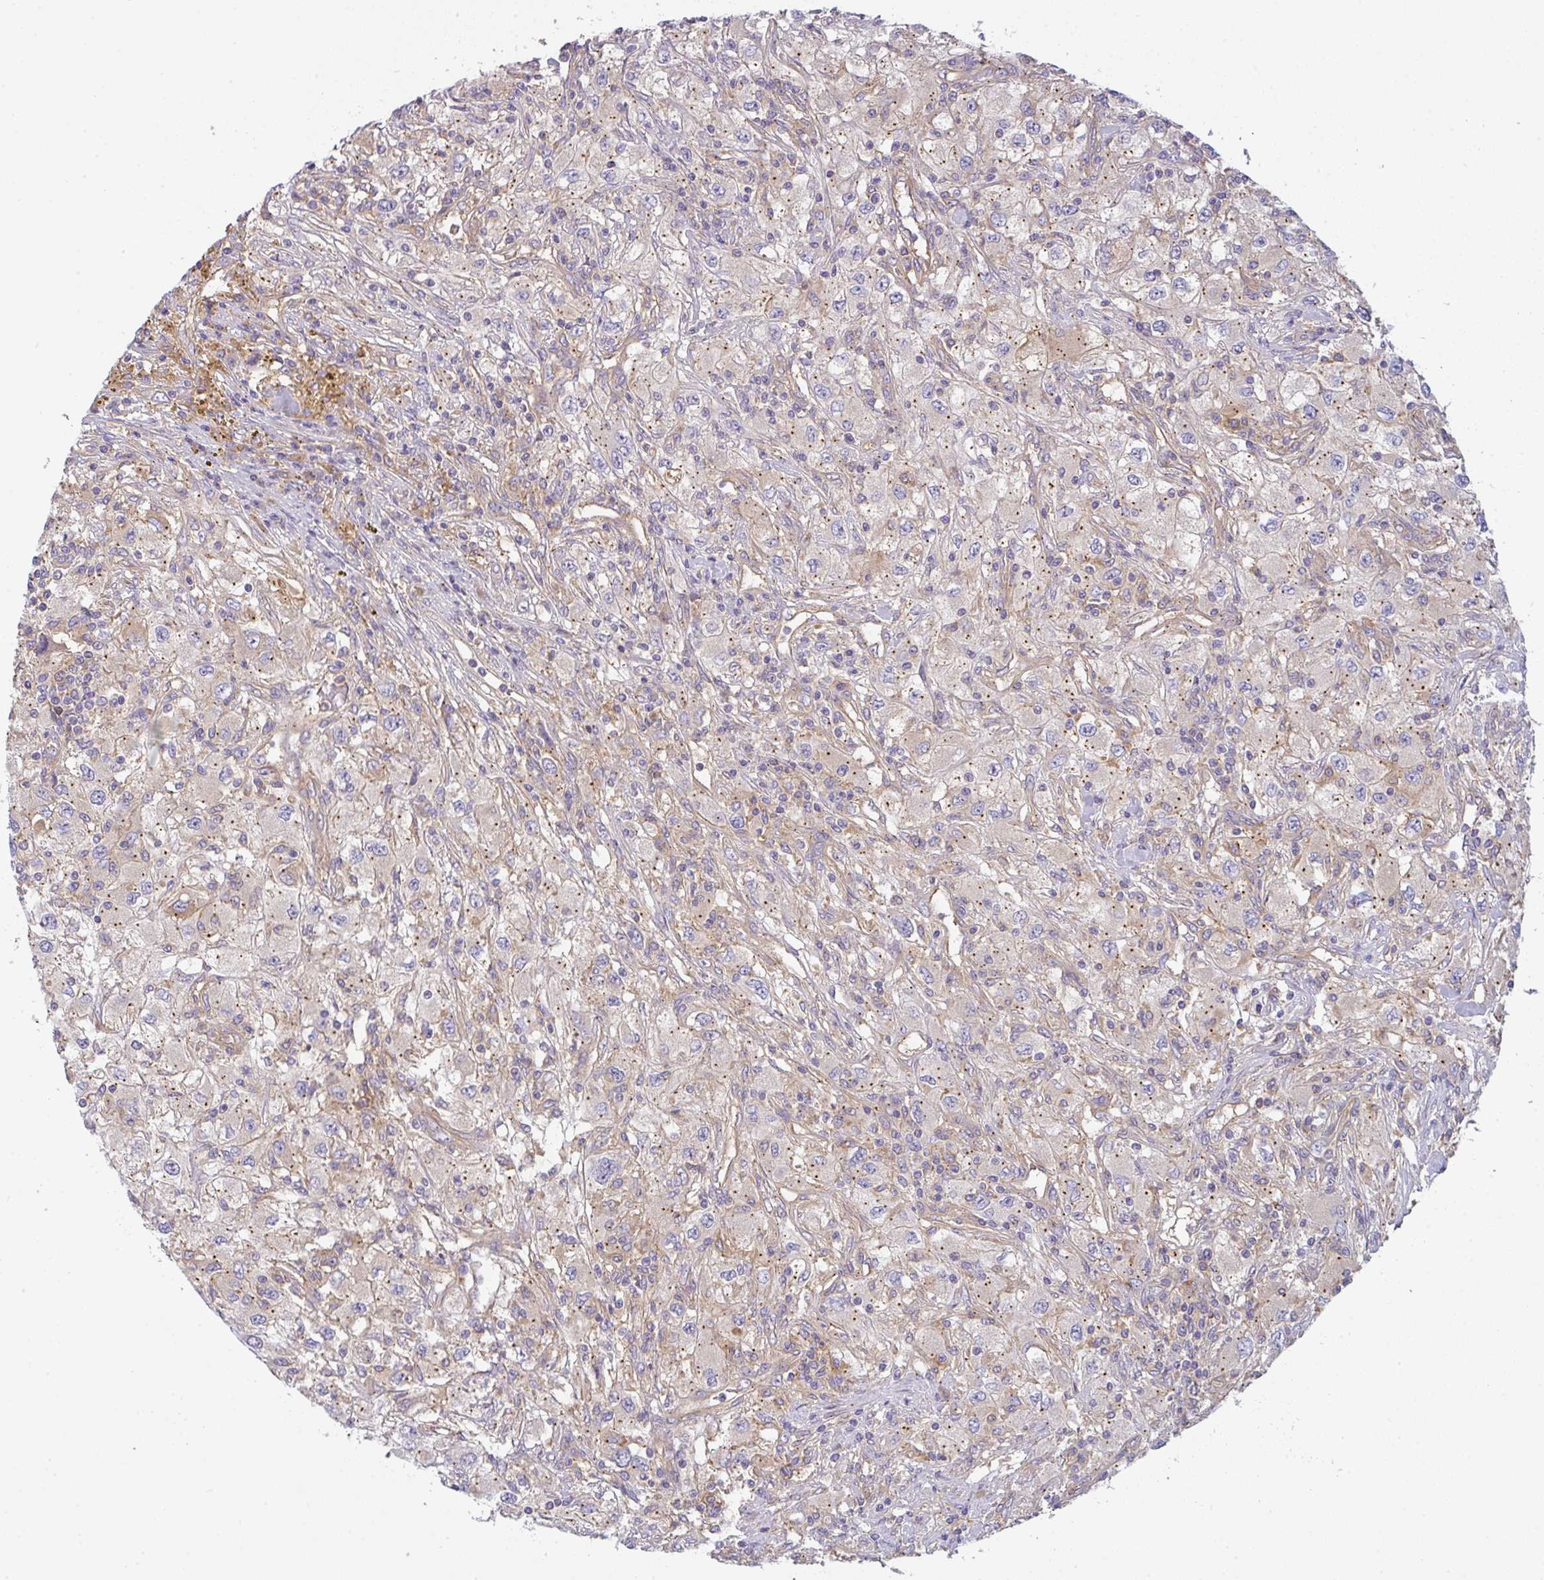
{"staining": {"intensity": "weak", "quantity": "25%-75%", "location": "cytoplasmic/membranous"}, "tissue": "renal cancer", "cell_type": "Tumor cells", "image_type": "cancer", "snomed": [{"axis": "morphology", "description": "Adenocarcinoma, NOS"}, {"axis": "topography", "description": "Kidney"}], "caption": "Renal adenocarcinoma was stained to show a protein in brown. There is low levels of weak cytoplasmic/membranous expression in approximately 25%-75% of tumor cells.", "gene": "SNX5", "patient": {"sex": "female", "age": 67}}